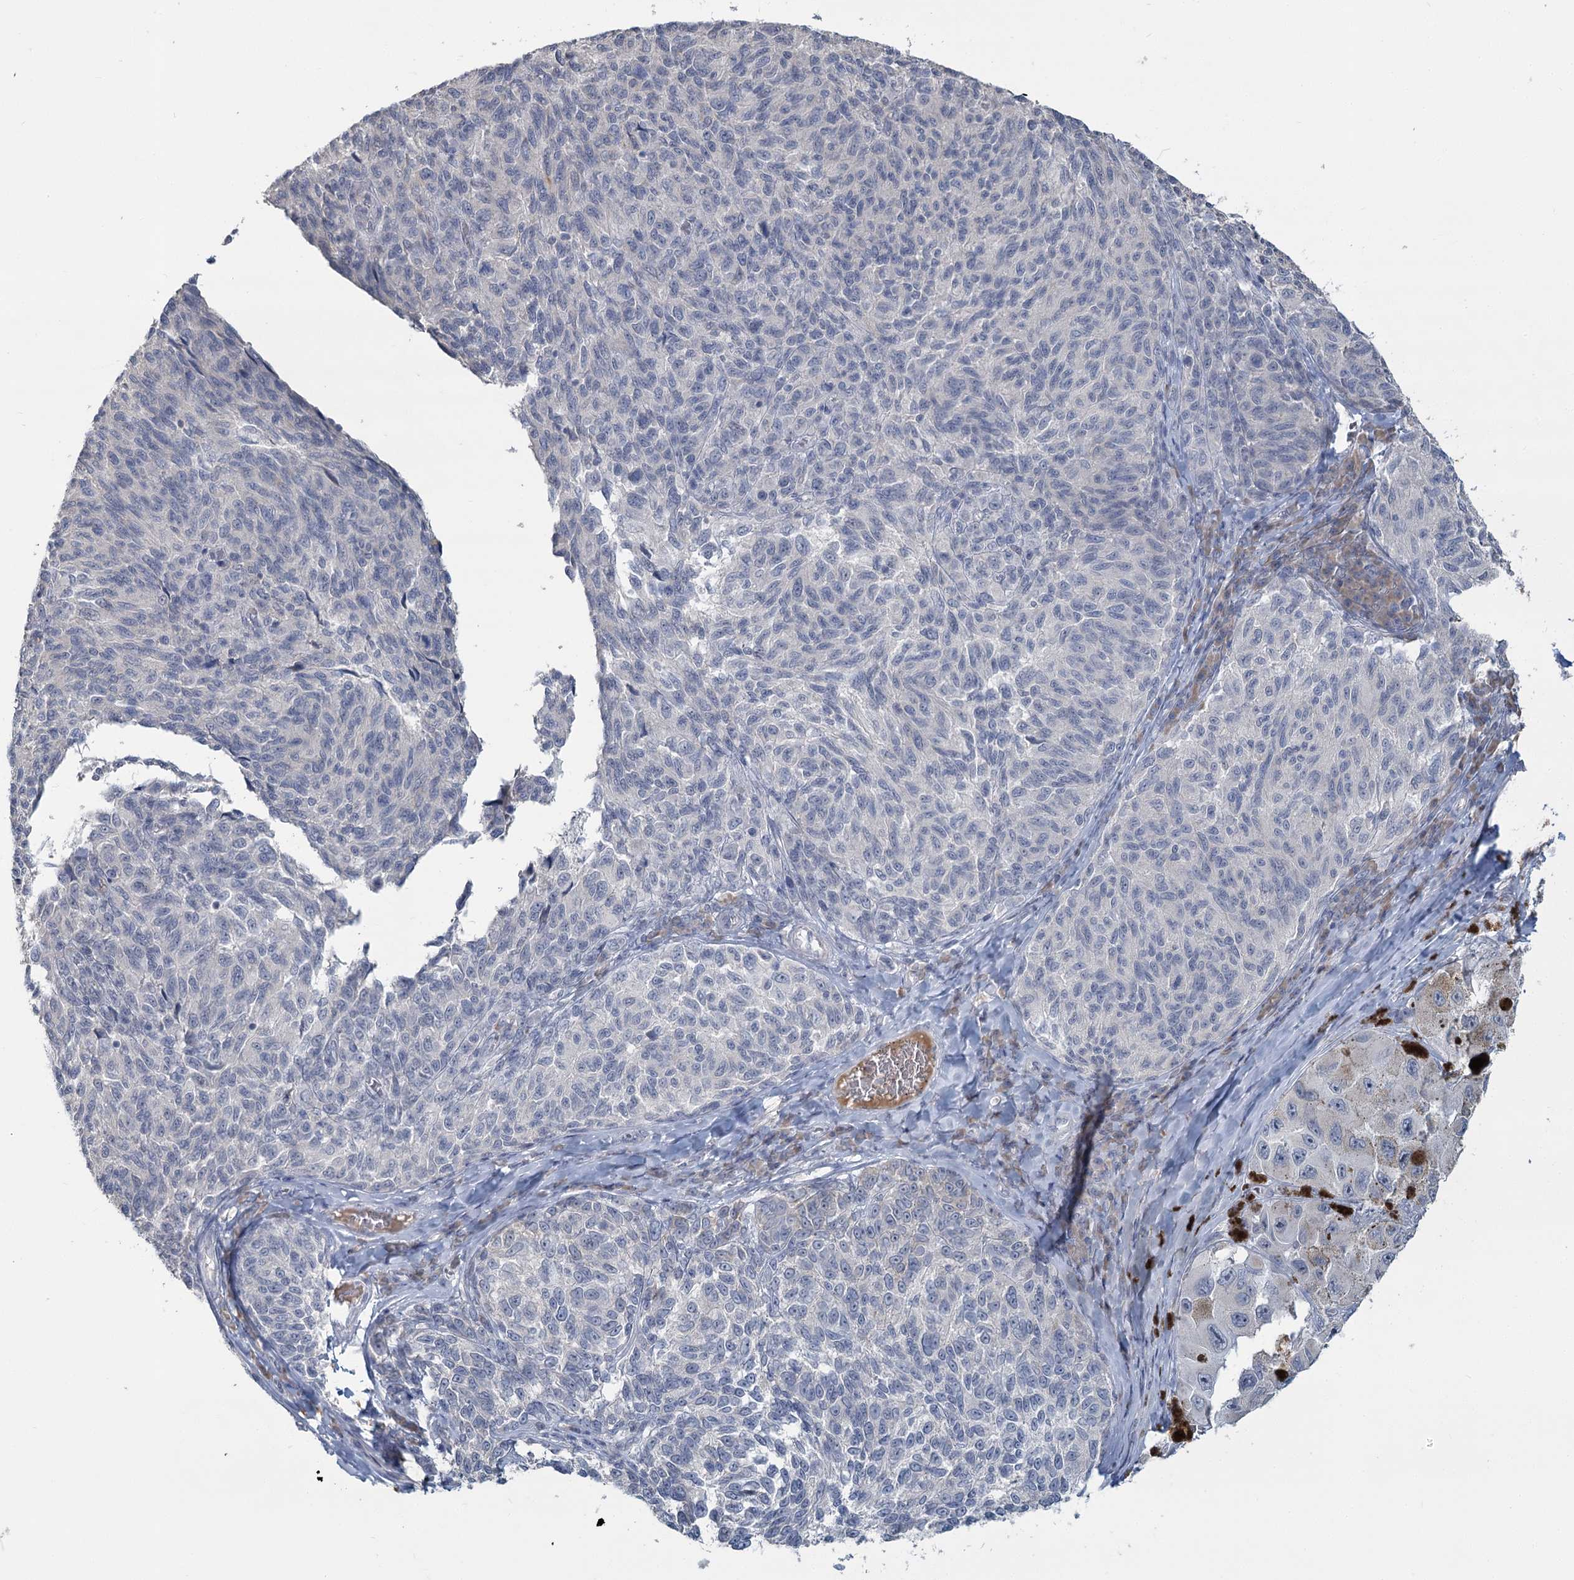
{"staining": {"intensity": "negative", "quantity": "none", "location": "none"}, "tissue": "melanoma", "cell_type": "Tumor cells", "image_type": "cancer", "snomed": [{"axis": "morphology", "description": "Malignant melanoma, NOS"}, {"axis": "topography", "description": "Skin"}], "caption": "Immunohistochemistry (IHC) of human malignant melanoma shows no expression in tumor cells. (DAB immunohistochemistry visualized using brightfield microscopy, high magnification).", "gene": "SLC9A3", "patient": {"sex": "female", "age": 73}}